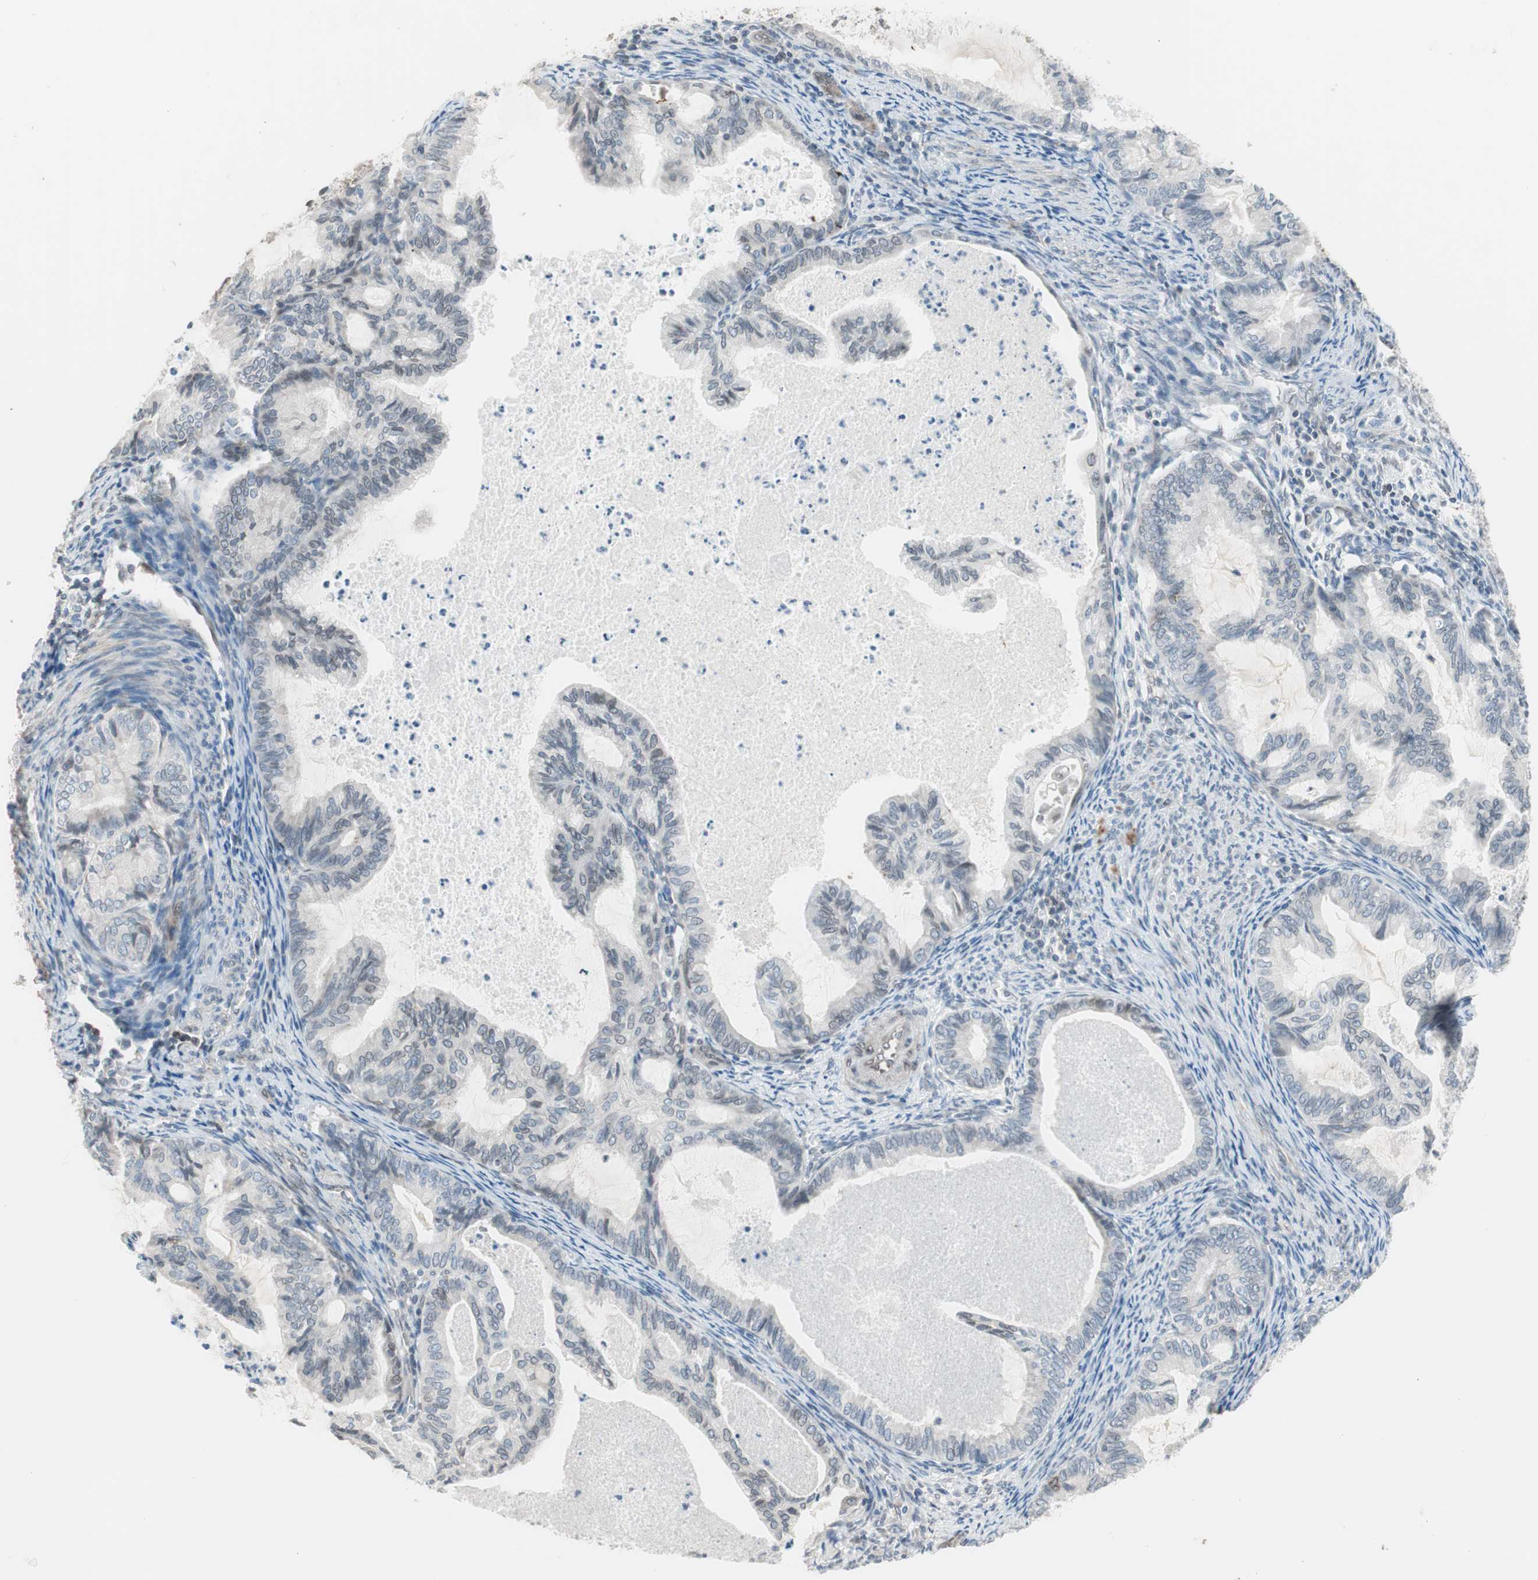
{"staining": {"intensity": "negative", "quantity": "none", "location": "none"}, "tissue": "cervical cancer", "cell_type": "Tumor cells", "image_type": "cancer", "snomed": [{"axis": "morphology", "description": "Normal tissue, NOS"}, {"axis": "morphology", "description": "Adenocarcinoma, NOS"}, {"axis": "topography", "description": "Cervix"}, {"axis": "topography", "description": "Endometrium"}], "caption": "Protein analysis of cervical adenocarcinoma reveals no significant staining in tumor cells.", "gene": "ARNT2", "patient": {"sex": "female", "age": 86}}